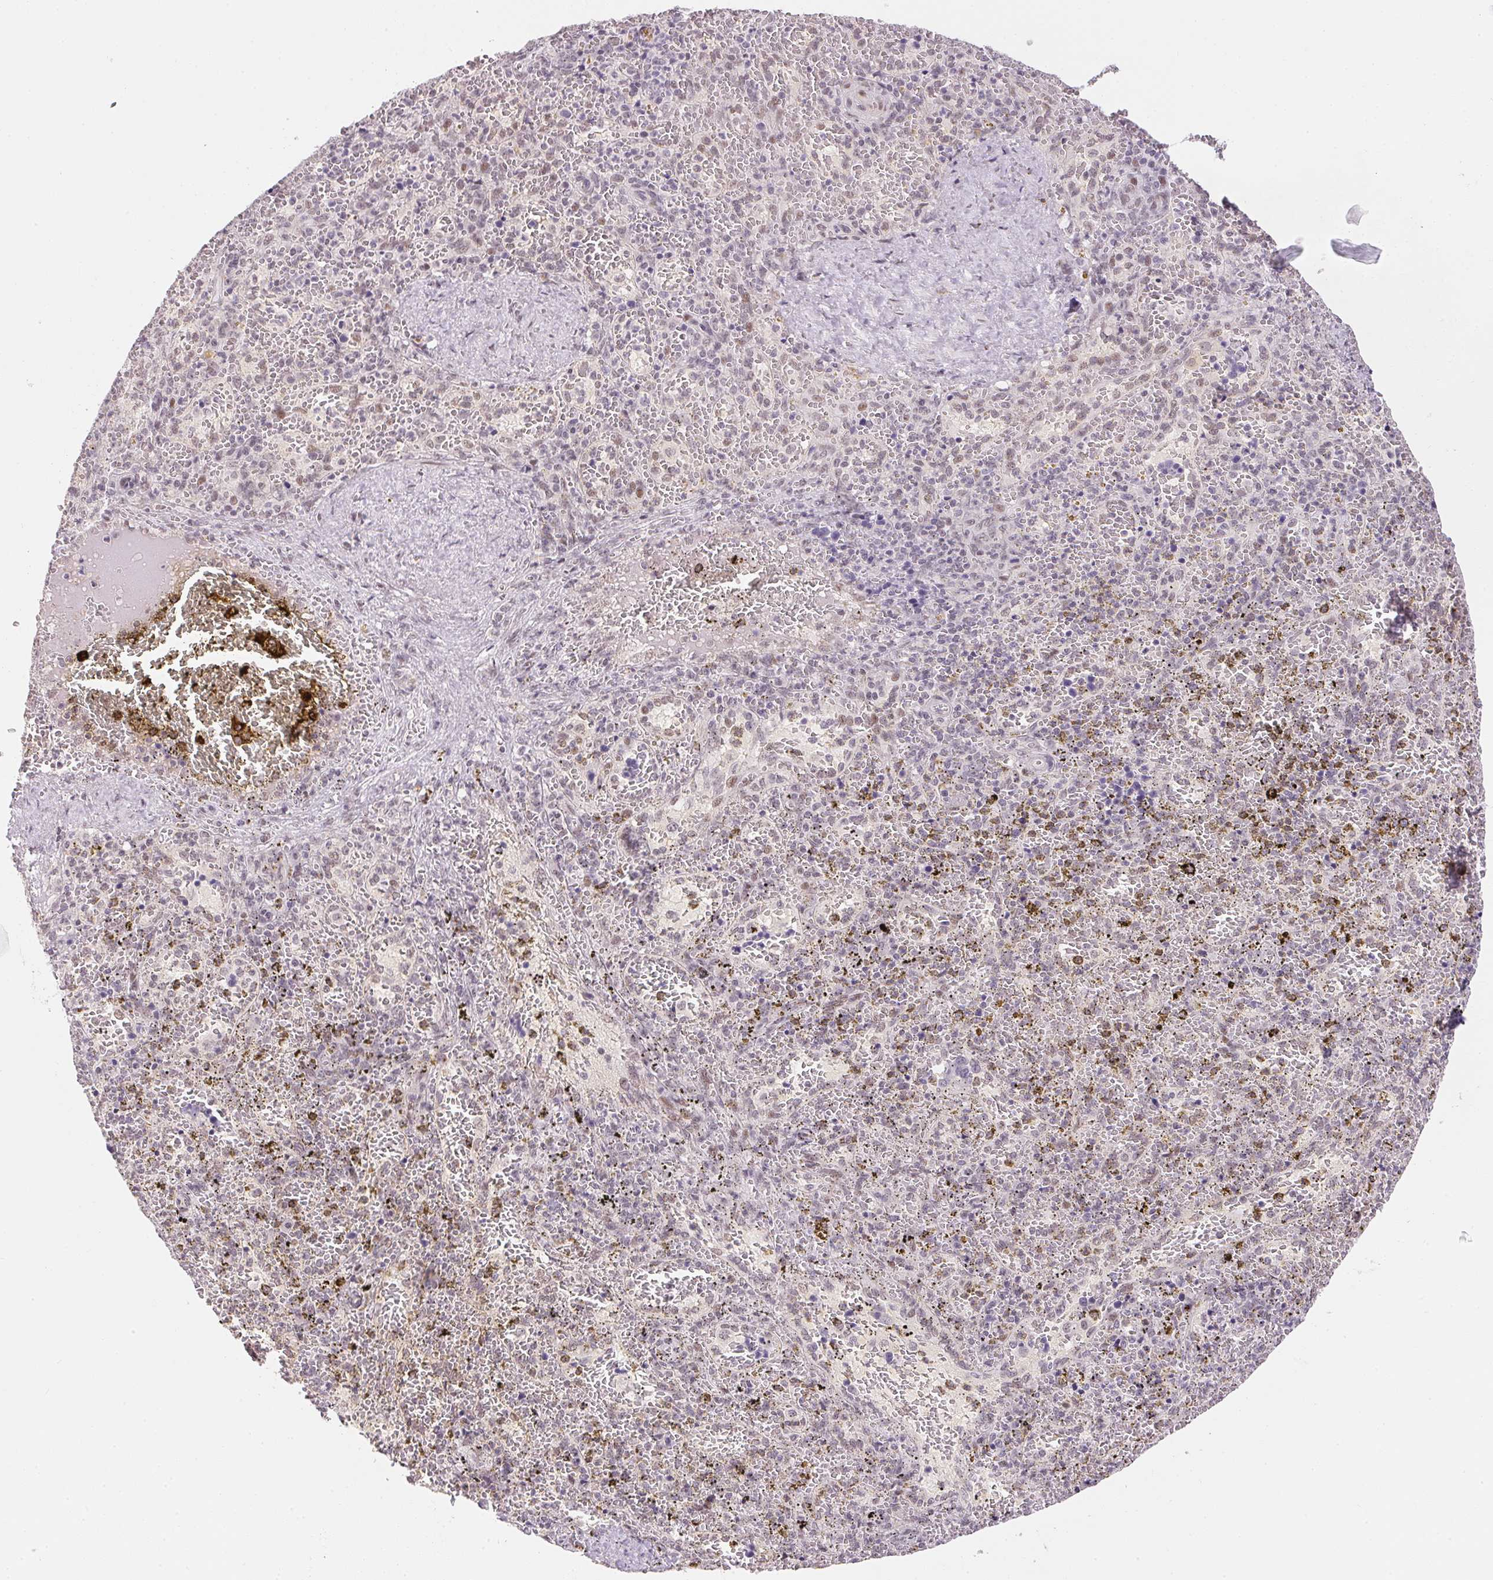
{"staining": {"intensity": "negative", "quantity": "none", "location": "none"}, "tissue": "spleen", "cell_type": "Cells in red pulp", "image_type": "normal", "snomed": [{"axis": "morphology", "description": "Normal tissue, NOS"}, {"axis": "topography", "description": "Spleen"}], "caption": "Immunohistochemistry image of benign spleen: spleen stained with DAB (3,3'-diaminobenzidine) shows no significant protein positivity in cells in red pulp. The staining was performed using DAB (3,3'-diaminobenzidine) to visualize the protein expression in brown, while the nuclei were stained in blue with hematoxylin (Magnification: 20x).", "gene": "KDM4D", "patient": {"sex": "female", "age": 50}}